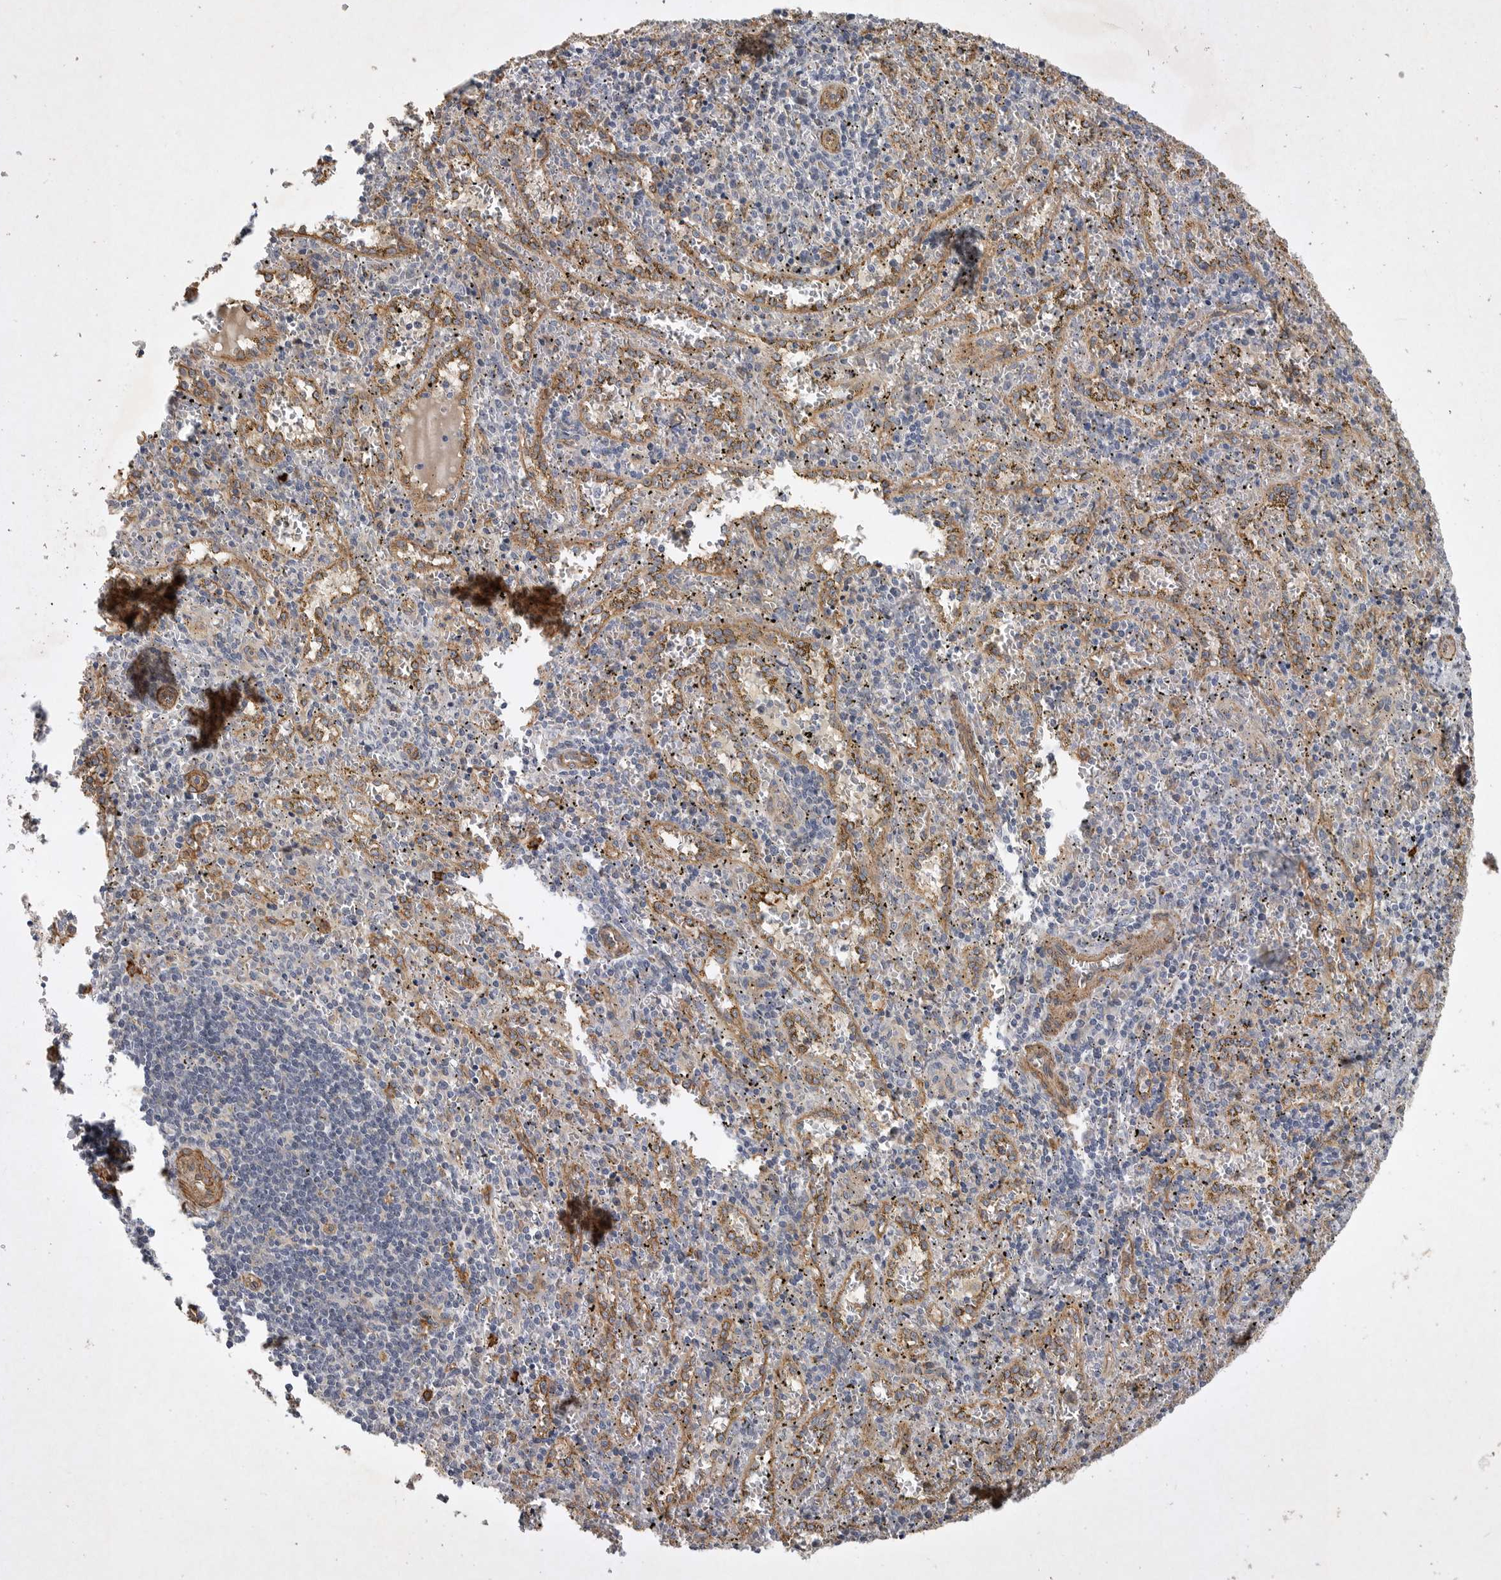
{"staining": {"intensity": "negative", "quantity": "none", "location": "none"}, "tissue": "spleen", "cell_type": "Cells in red pulp", "image_type": "normal", "snomed": [{"axis": "morphology", "description": "Normal tissue, NOS"}, {"axis": "topography", "description": "Spleen"}], "caption": "Immunohistochemistry image of unremarkable spleen: spleen stained with DAB demonstrates no significant protein expression in cells in red pulp.", "gene": "ANKFY1", "patient": {"sex": "male", "age": 11}}